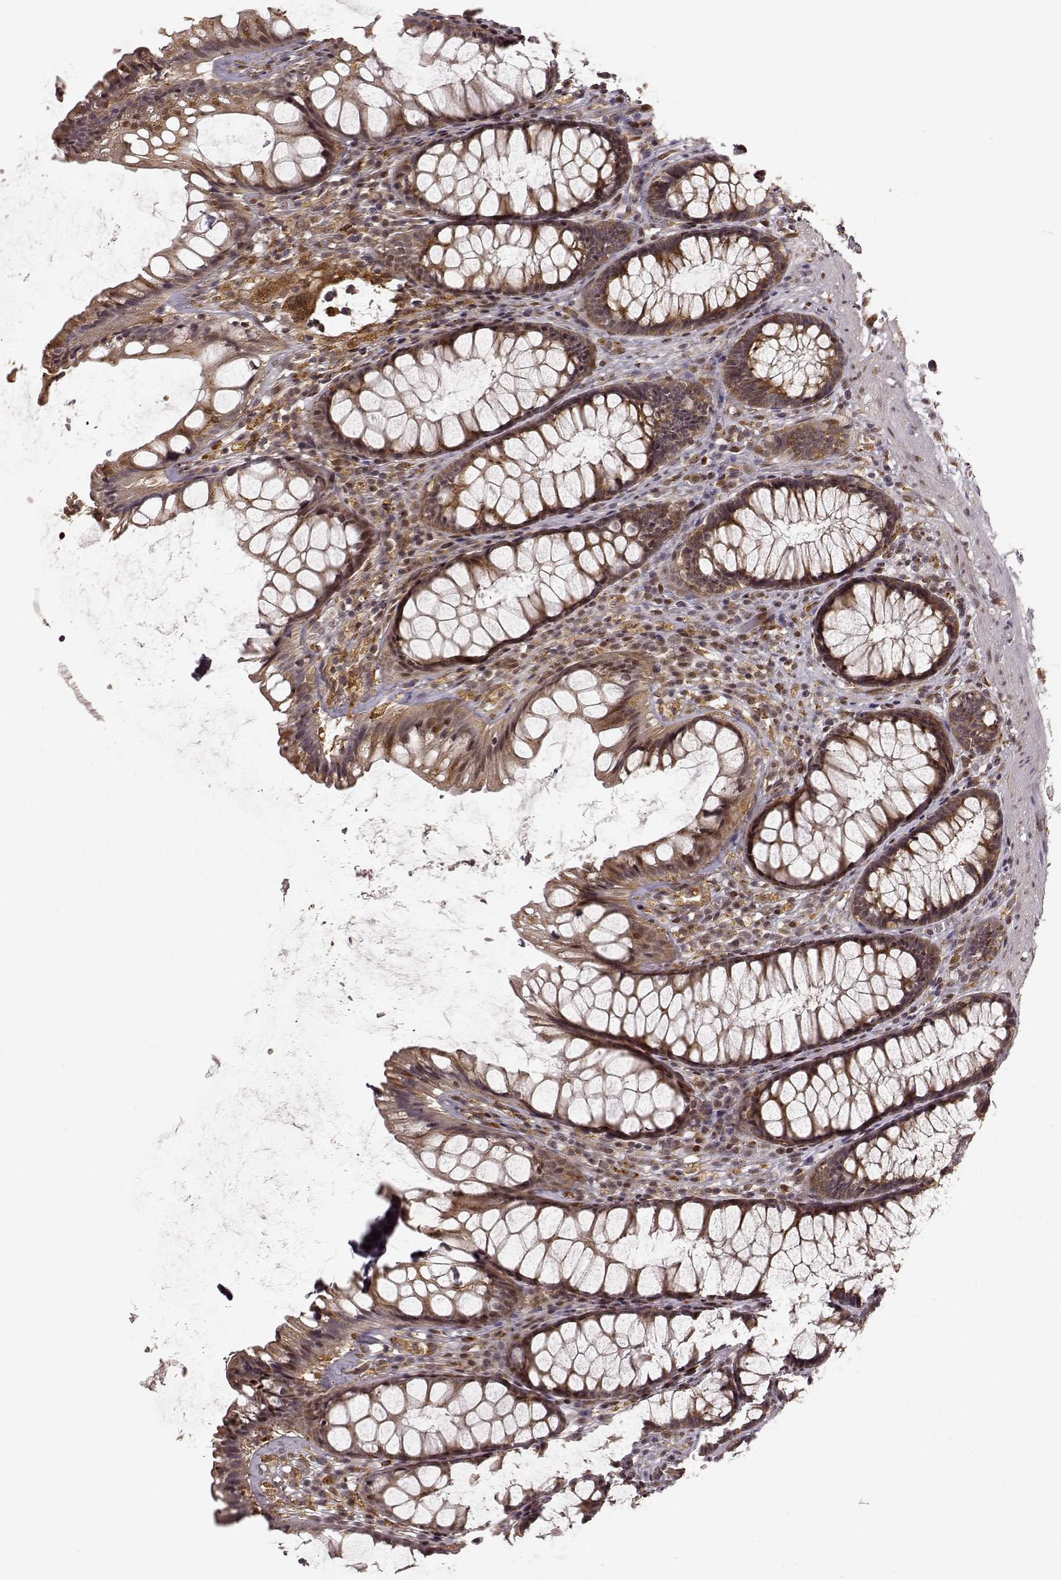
{"staining": {"intensity": "weak", "quantity": ">75%", "location": "cytoplasmic/membranous"}, "tissue": "rectum", "cell_type": "Glandular cells", "image_type": "normal", "snomed": [{"axis": "morphology", "description": "Normal tissue, NOS"}, {"axis": "topography", "description": "Rectum"}], "caption": "Protein staining of normal rectum shows weak cytoplasmic/membranous staining in about >75% of glandular cells. (DAB (3,3'-diaminobenzidine) = brown stain, brightfield microscopy at high magnification).", "gene": "SLC12A9", "patient": {"sex": "male", "age": 72}}